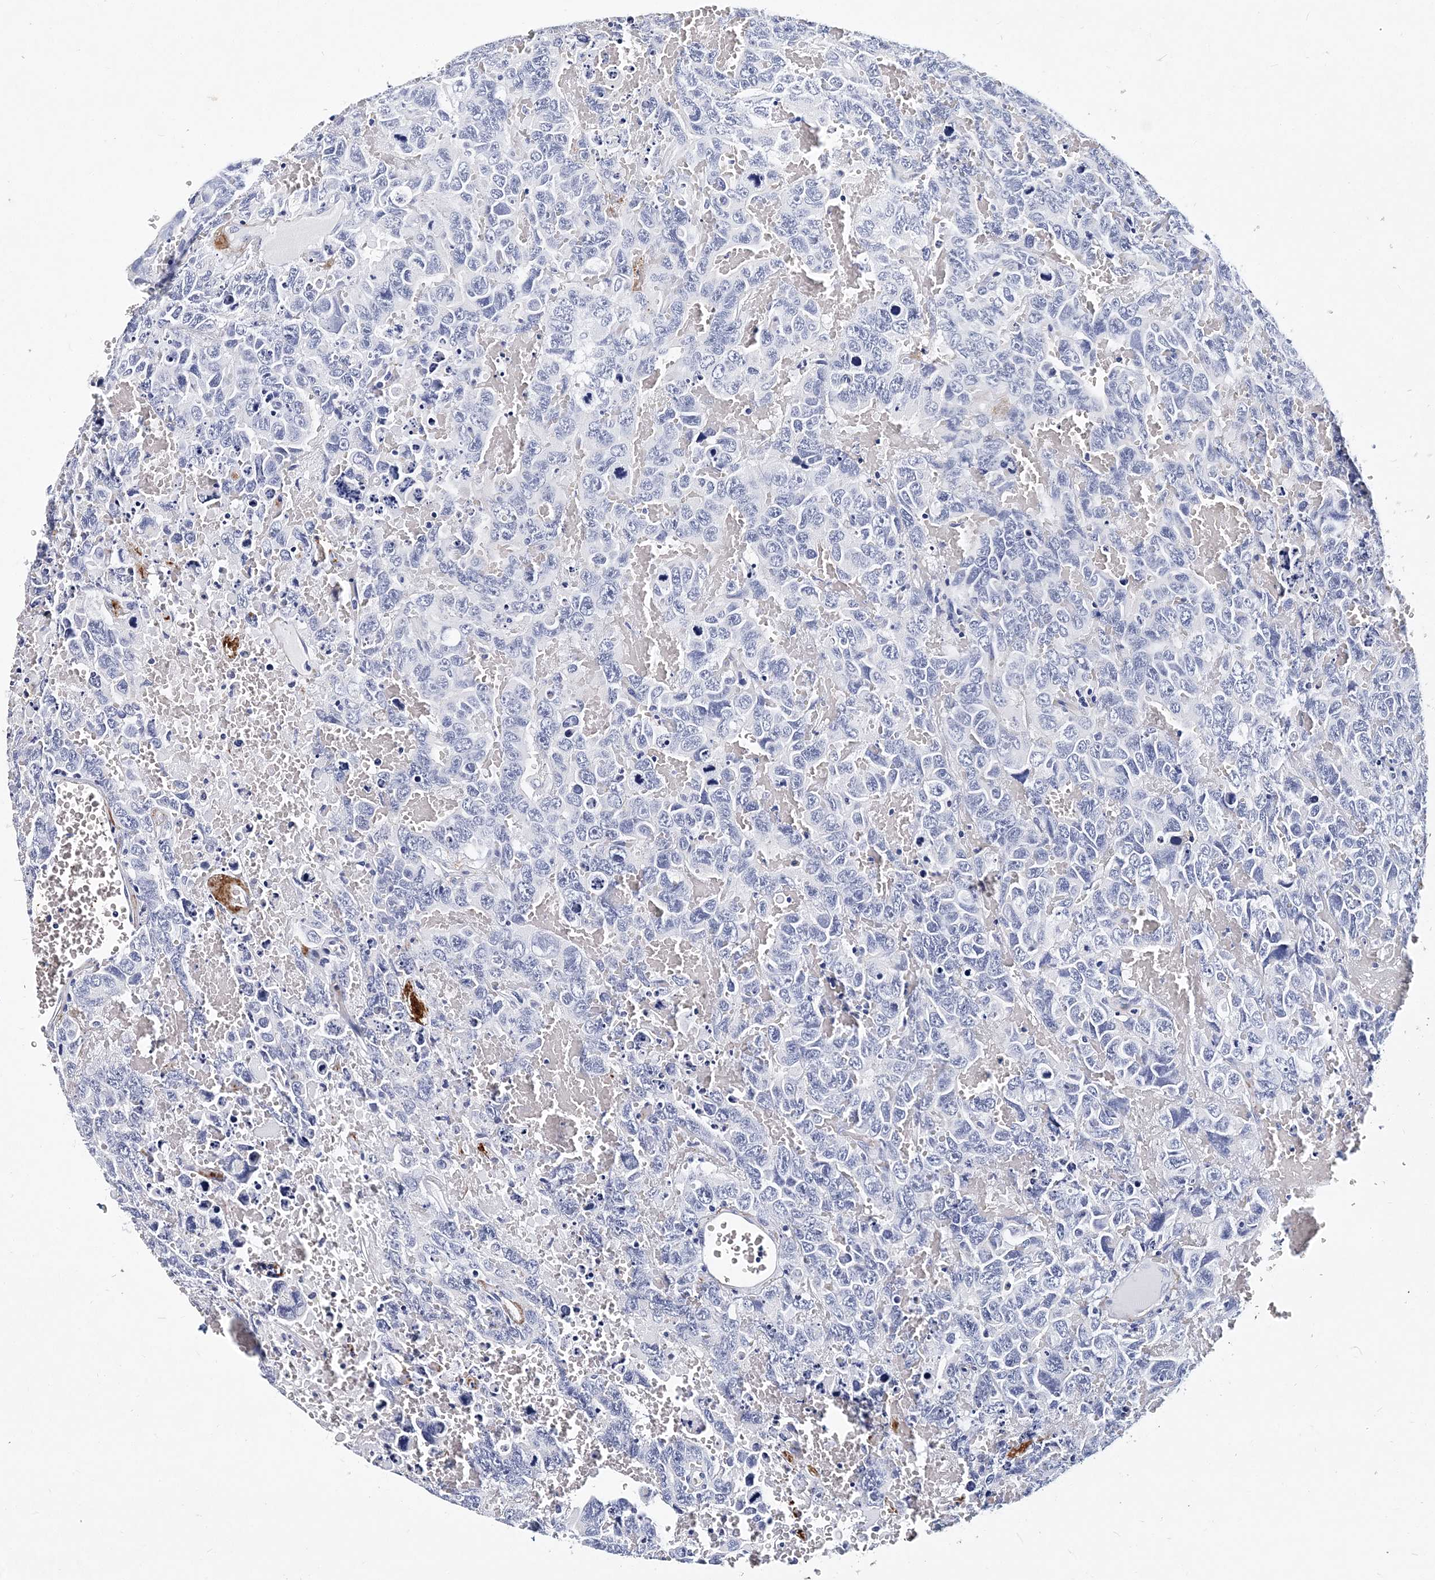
{"staining": {"intensity": "negative", "quantity": "none", "location": "none"}, "tissue": "testis cancer", "cell_type": "Tumor cells", "image_type": "cancer", "snomed": [{"axis": "morphology", "description": "Carcinoma, Embryonal, NOS"}, {"axis": "topography", "description": "Testis"}], "caption": "Testis embryonal carcinoma was stained to show a protein in brown. There is no significant positivity in tumor cells.", "gene": "ITGA2B", "patient": {"sex": "male", "age": 45}}